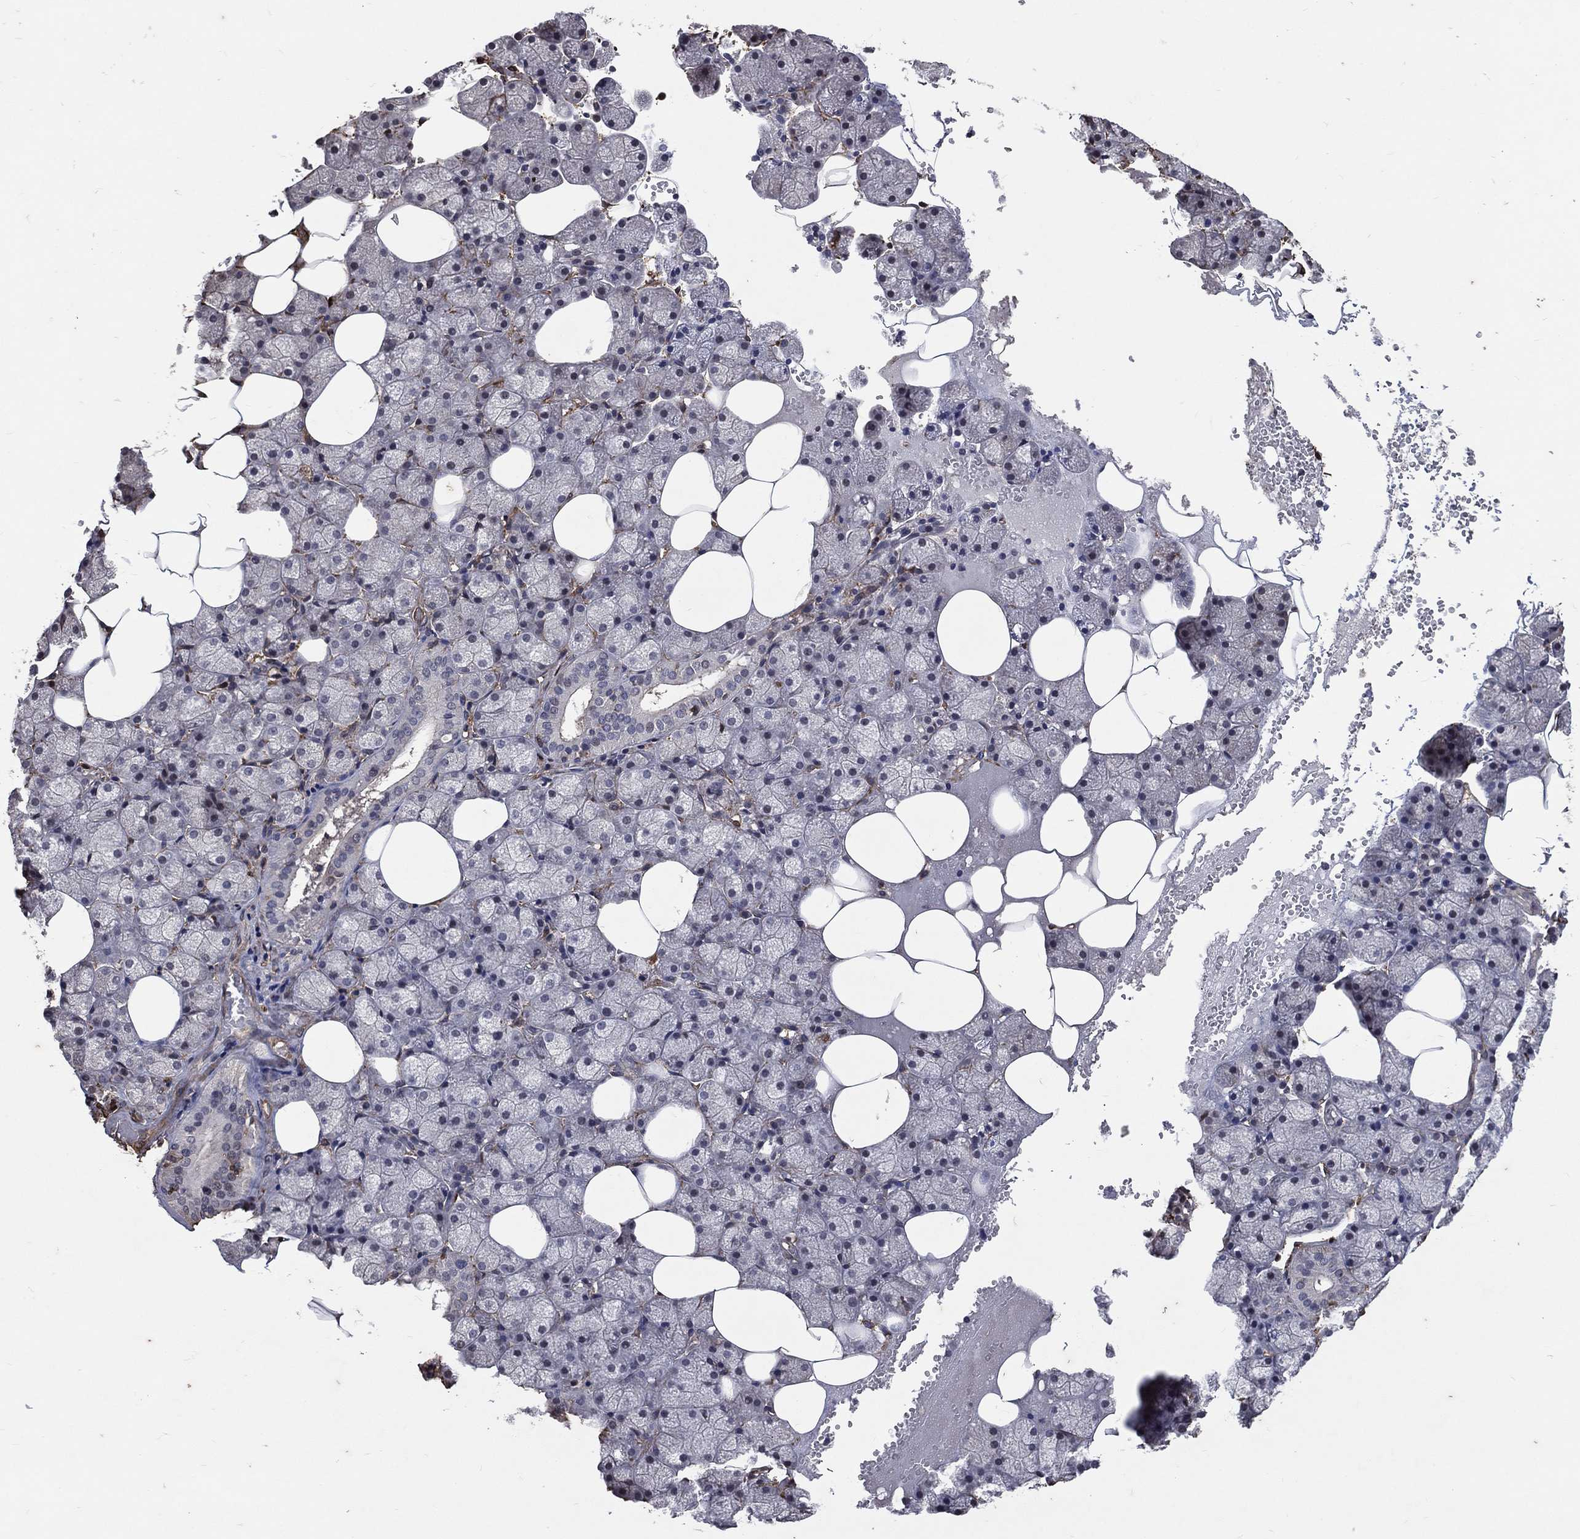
{"staining": {"intensity": "weak", "quantity": "<25%", "location": "cytoplasmic/membranous"}, "tissue": "salivary gland", "cell_type": "Glandular cells", "image_type": "normal", "snomed": [{"axis": "morphology", "description": "Normal tissue, NOS"}, {"axis": "topography", "description": "Salivary gland"}], "caption": "Salivary gland stained for a protein using immunohistochemistry reveals no expression glandular cells.", "gene": "DPYSL2", "patient": {"sex": "male", "age": 38}}